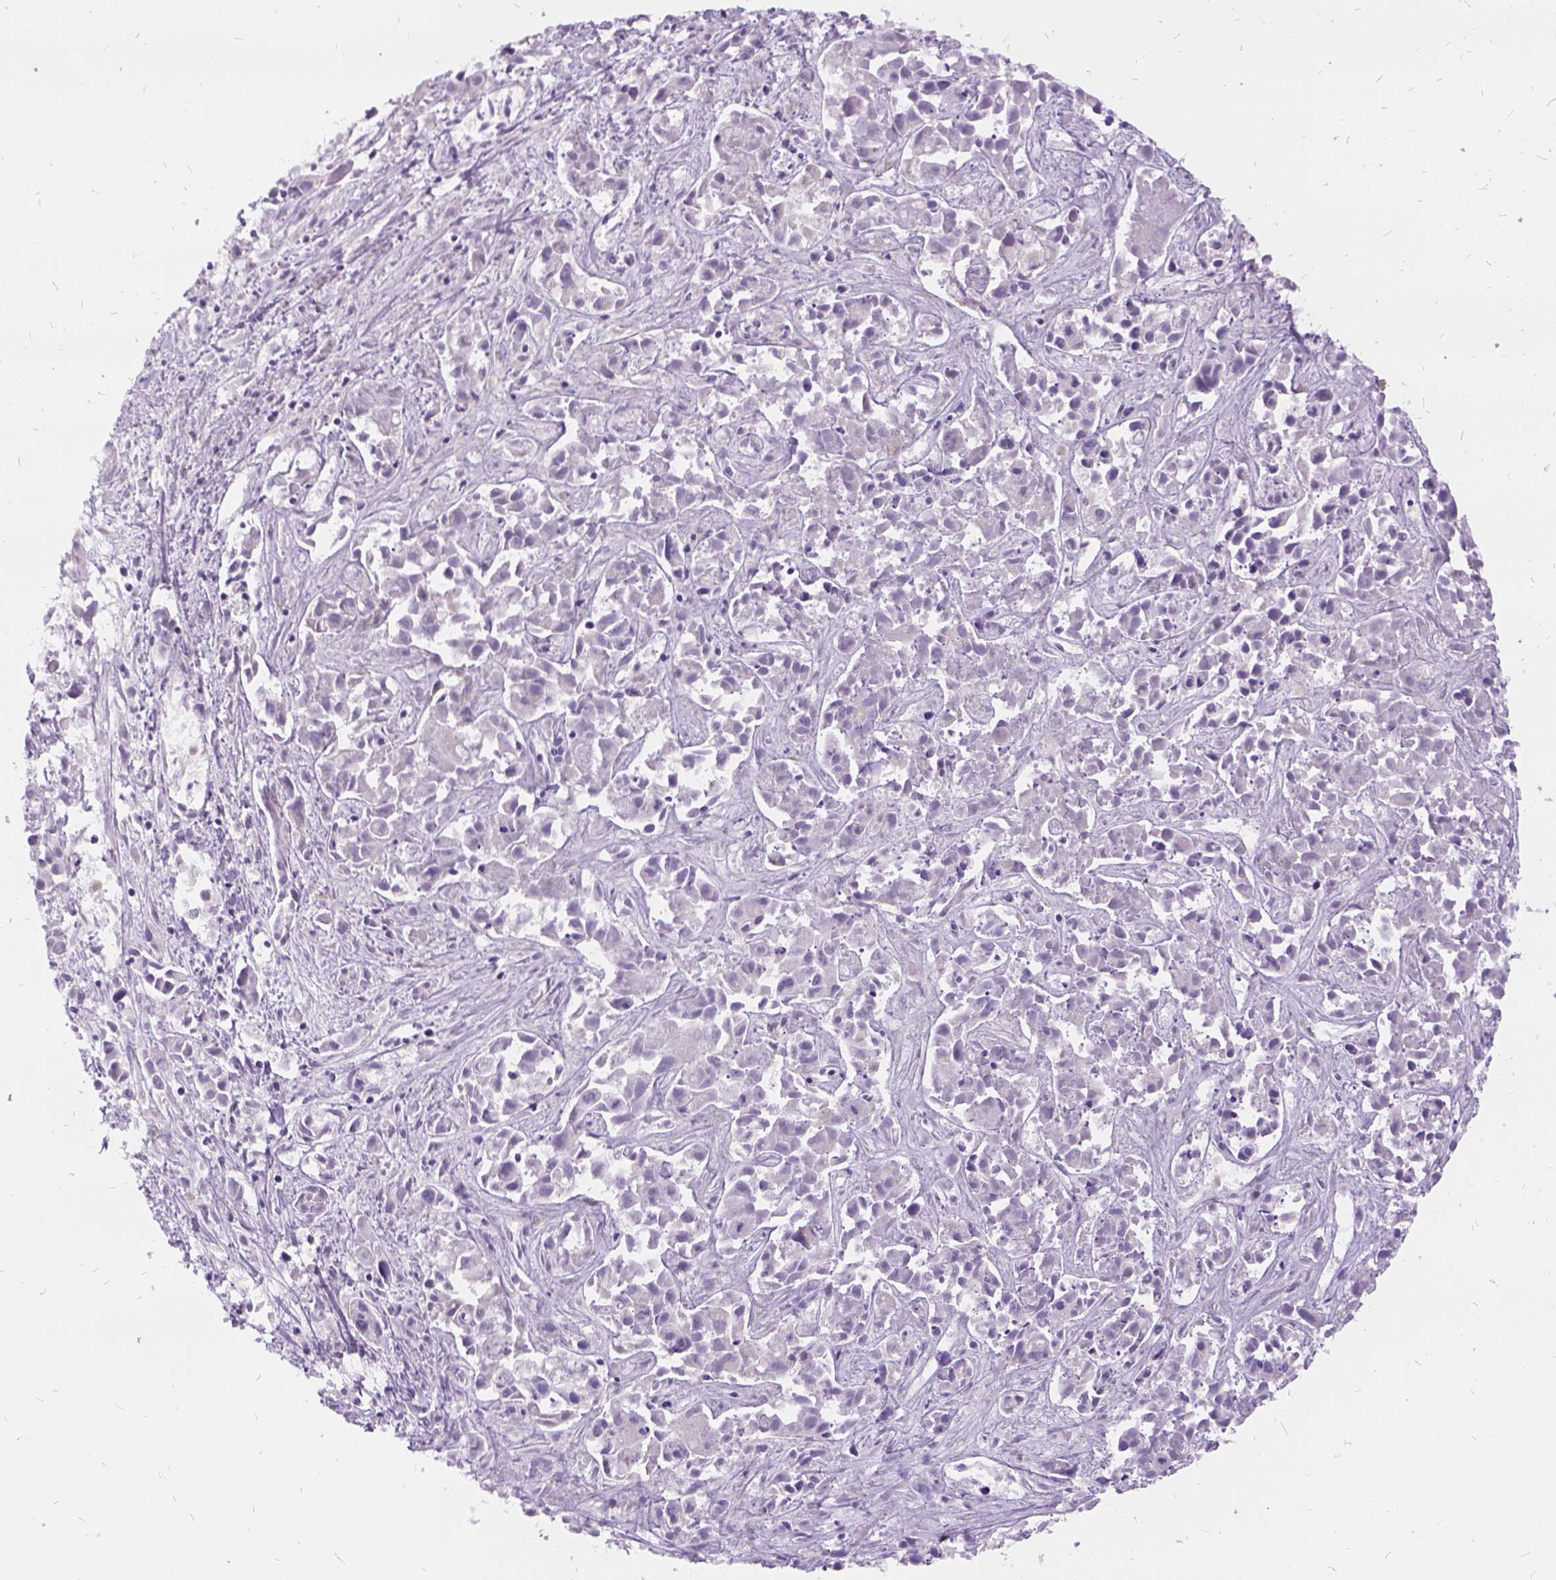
{"staining": {"intensity": "negative", "quantity": "none", "location": "none"}, "tissue": "liver cancer", "cell_type": "Tumor cells", "image_type": "cancer", "snomed": [{"axis": "morphology", "description": "Cholangiocarcinoma"}, {"axis": "topography", "description": "Liver"}], "caption": "Tumor cells show no significant protein positivity in liver cholangiocarcinoma.", "gene": "FDX1", "patient": {"sex": "female", "age": 81}}